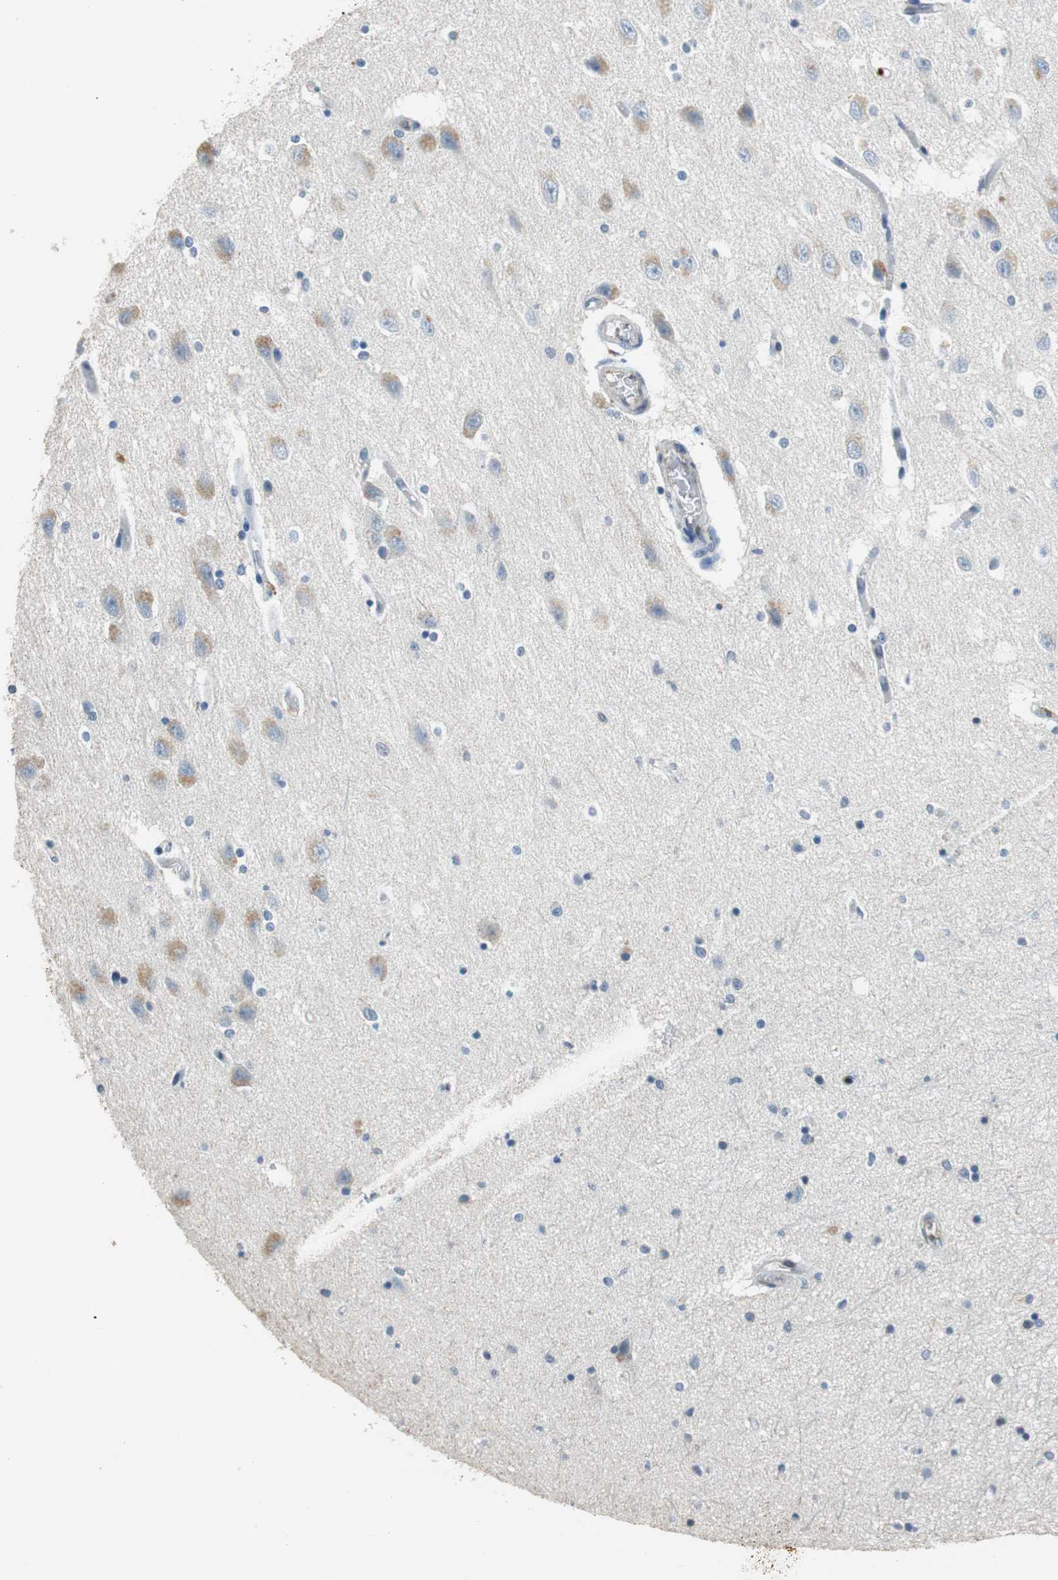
{"staining": {"intensity": "weak", "quantity": "<25%", "location": "cytoplasmic/membranous"}, "tissue": "hippocampus", "cell_type": "Glial cells", "image_type": "normal", "snomed": [{"axis": "morphology", "description": "Normal tissue, NOS"}, {"axis": "topography", "description": "Hippocampus"}], "caption": "Photomicrograph shows no protein staining in glial cells of normal hippocampus.", "gene": "GSDMD", "patient": {"sex": "female", "age": 54}}